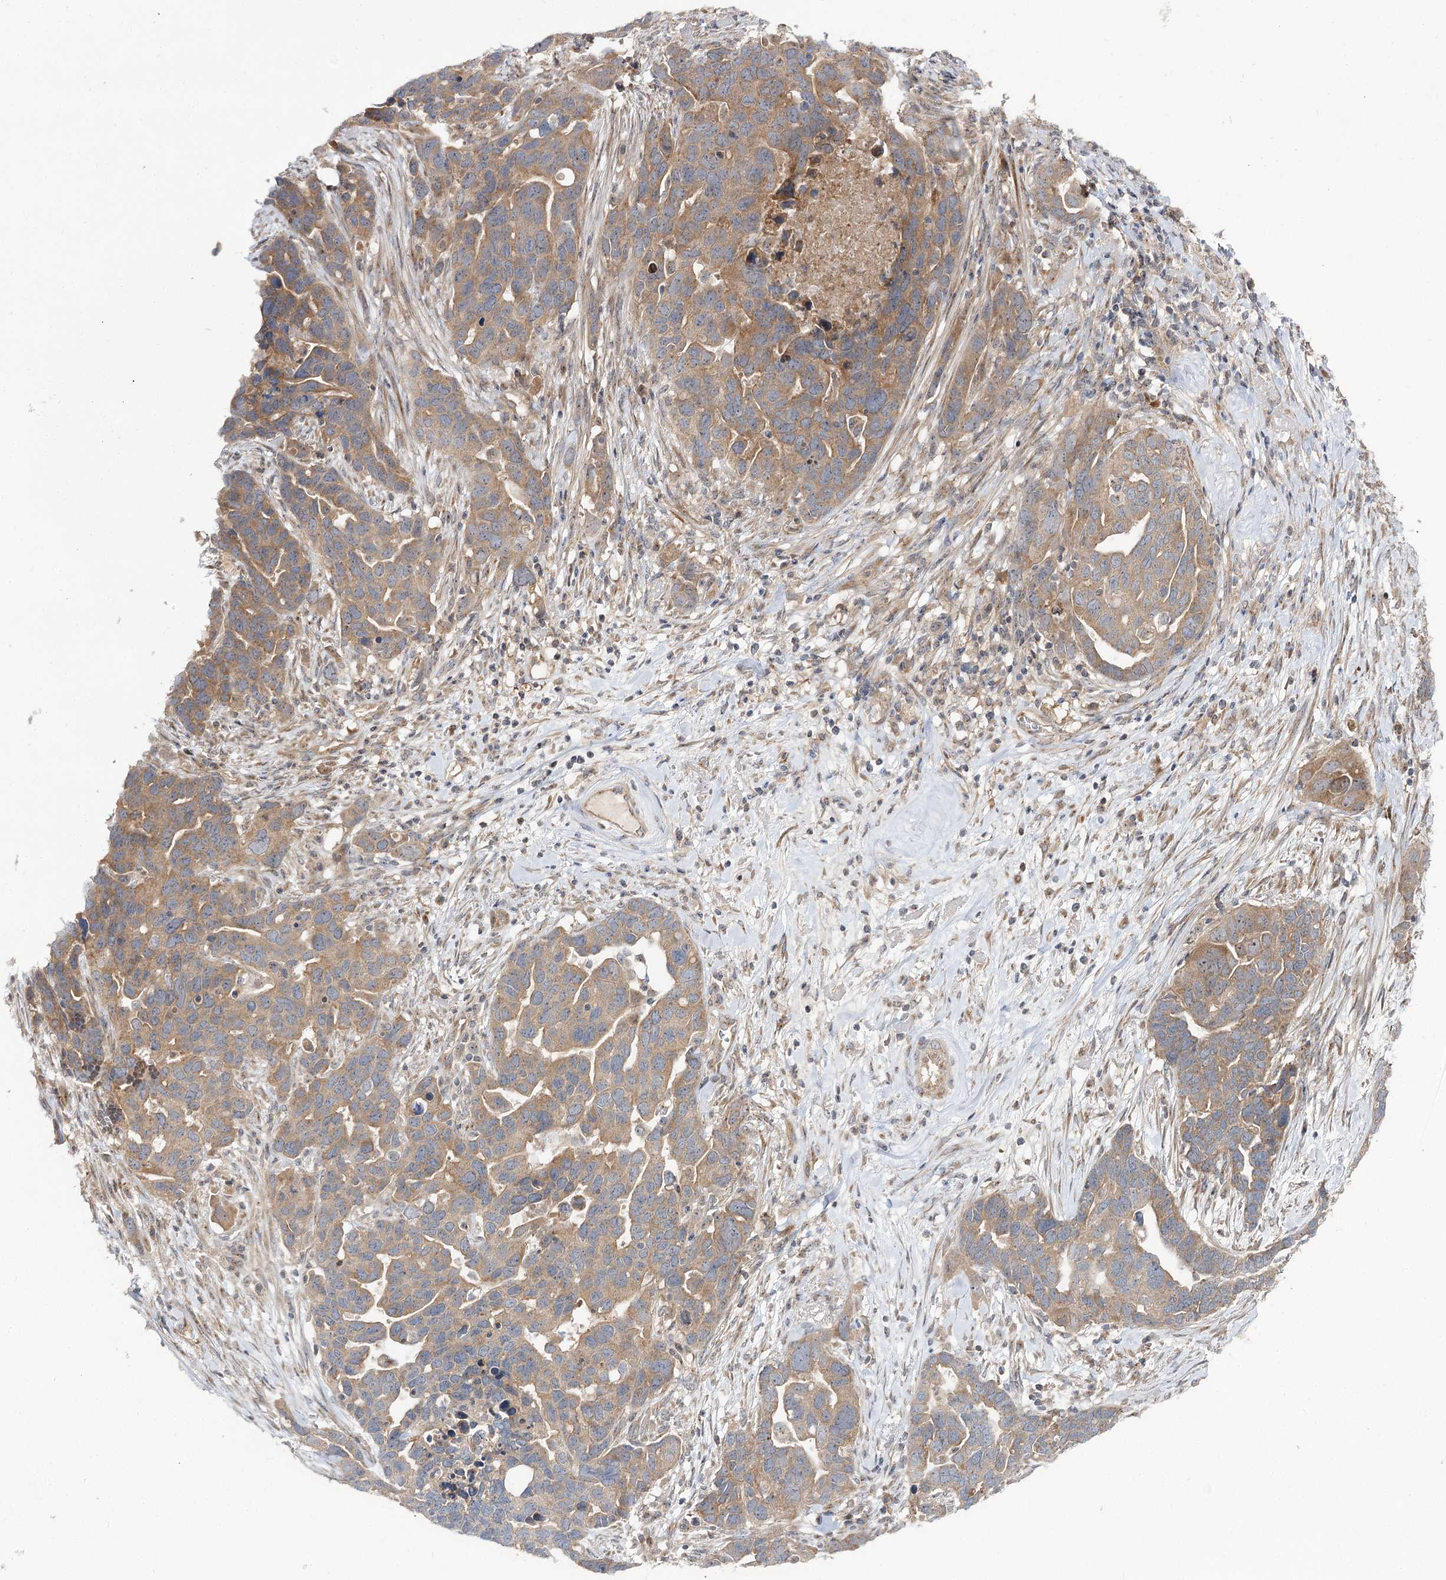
{"staining": {"intensity": "moderate", "quantity": ">75%", "location": "cytoplasmic/membranous"}, "tissue": "ovarian cancer", "cell_type": "Tumor cells", "image_type": "cancer", "snomed": [{"axis": "morphology", "description": "Cystadenocarcinoma, serous, NOS"}, {"axis": "topography", "description": "Ovary"}], "caption": "Ovarian cancer (serous cystadenocarcinoma) stained with a brown dye displays moderate cytoplasmic/membranous positive positivity in approximately >75% of tumor cells.", "gene": "C11orf80", "patient": {"sex": "female", "age": 54}}